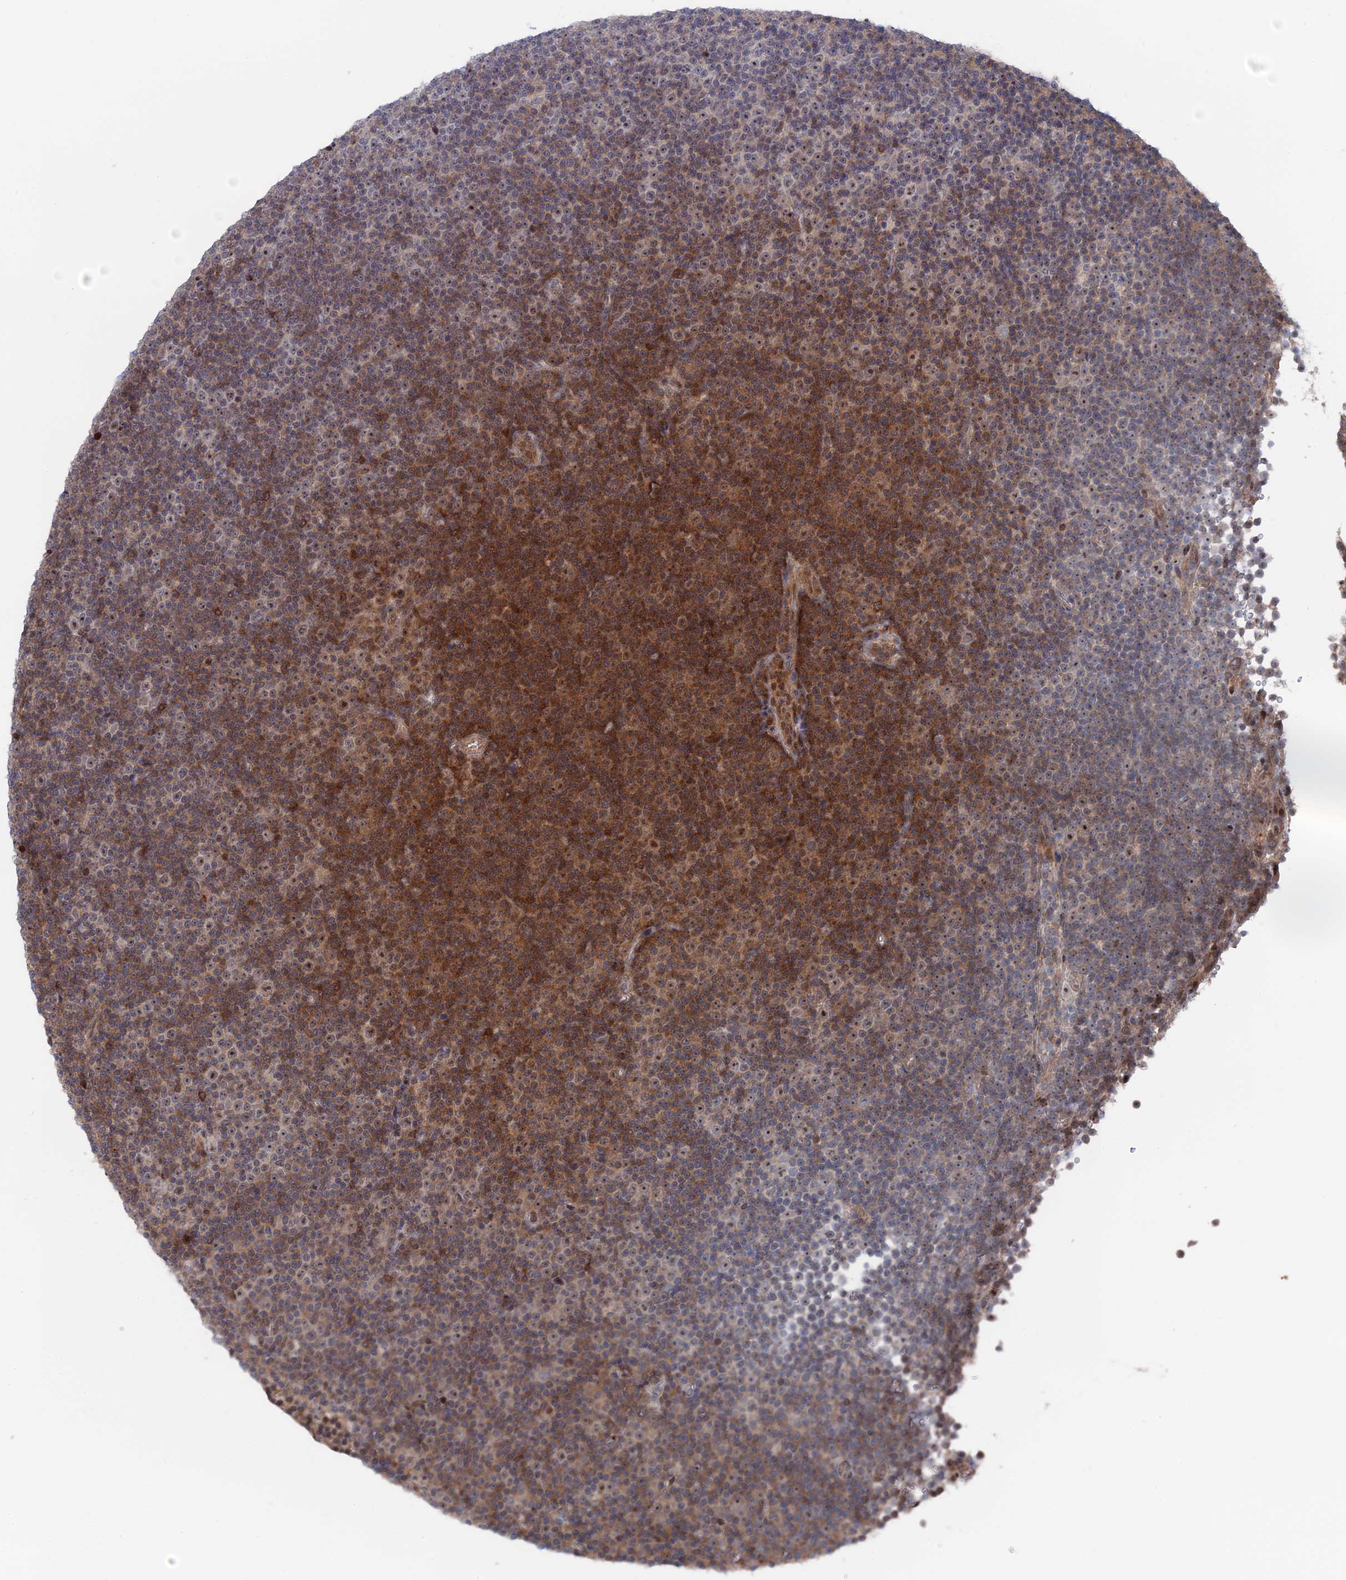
{"staining": {"intensity": "moderate", "quantity": "25%-75%", "location": "cytoplasmic/membranous"}, "tissue": "lymphoma", "cell_type": "Tumor cells", "image_type": "cancer", "snomed": [{"axis": "morphology", "description": "Malignant lymphoma, non-Hodgkin's type, Low grade"}, {"axis": "topography", "description": "Lymph node"}], "caption": "IHC staining of low-grade malignant lymphoma, non-Hodgkin's type, which reveals medium levels of moderate cytoplasmic/membranous staining in about 25%-75% of tumor cells indicating moderate cytoplasmic/membranous protein positivity. The staining was performed using DAB (3,3'-diaminobenzidine) (brown) for protein detection and nuclei were counterstained in hematoxylin (blue).", "gene": "IL7", "patient": {"sex": "female", "age": 67}}